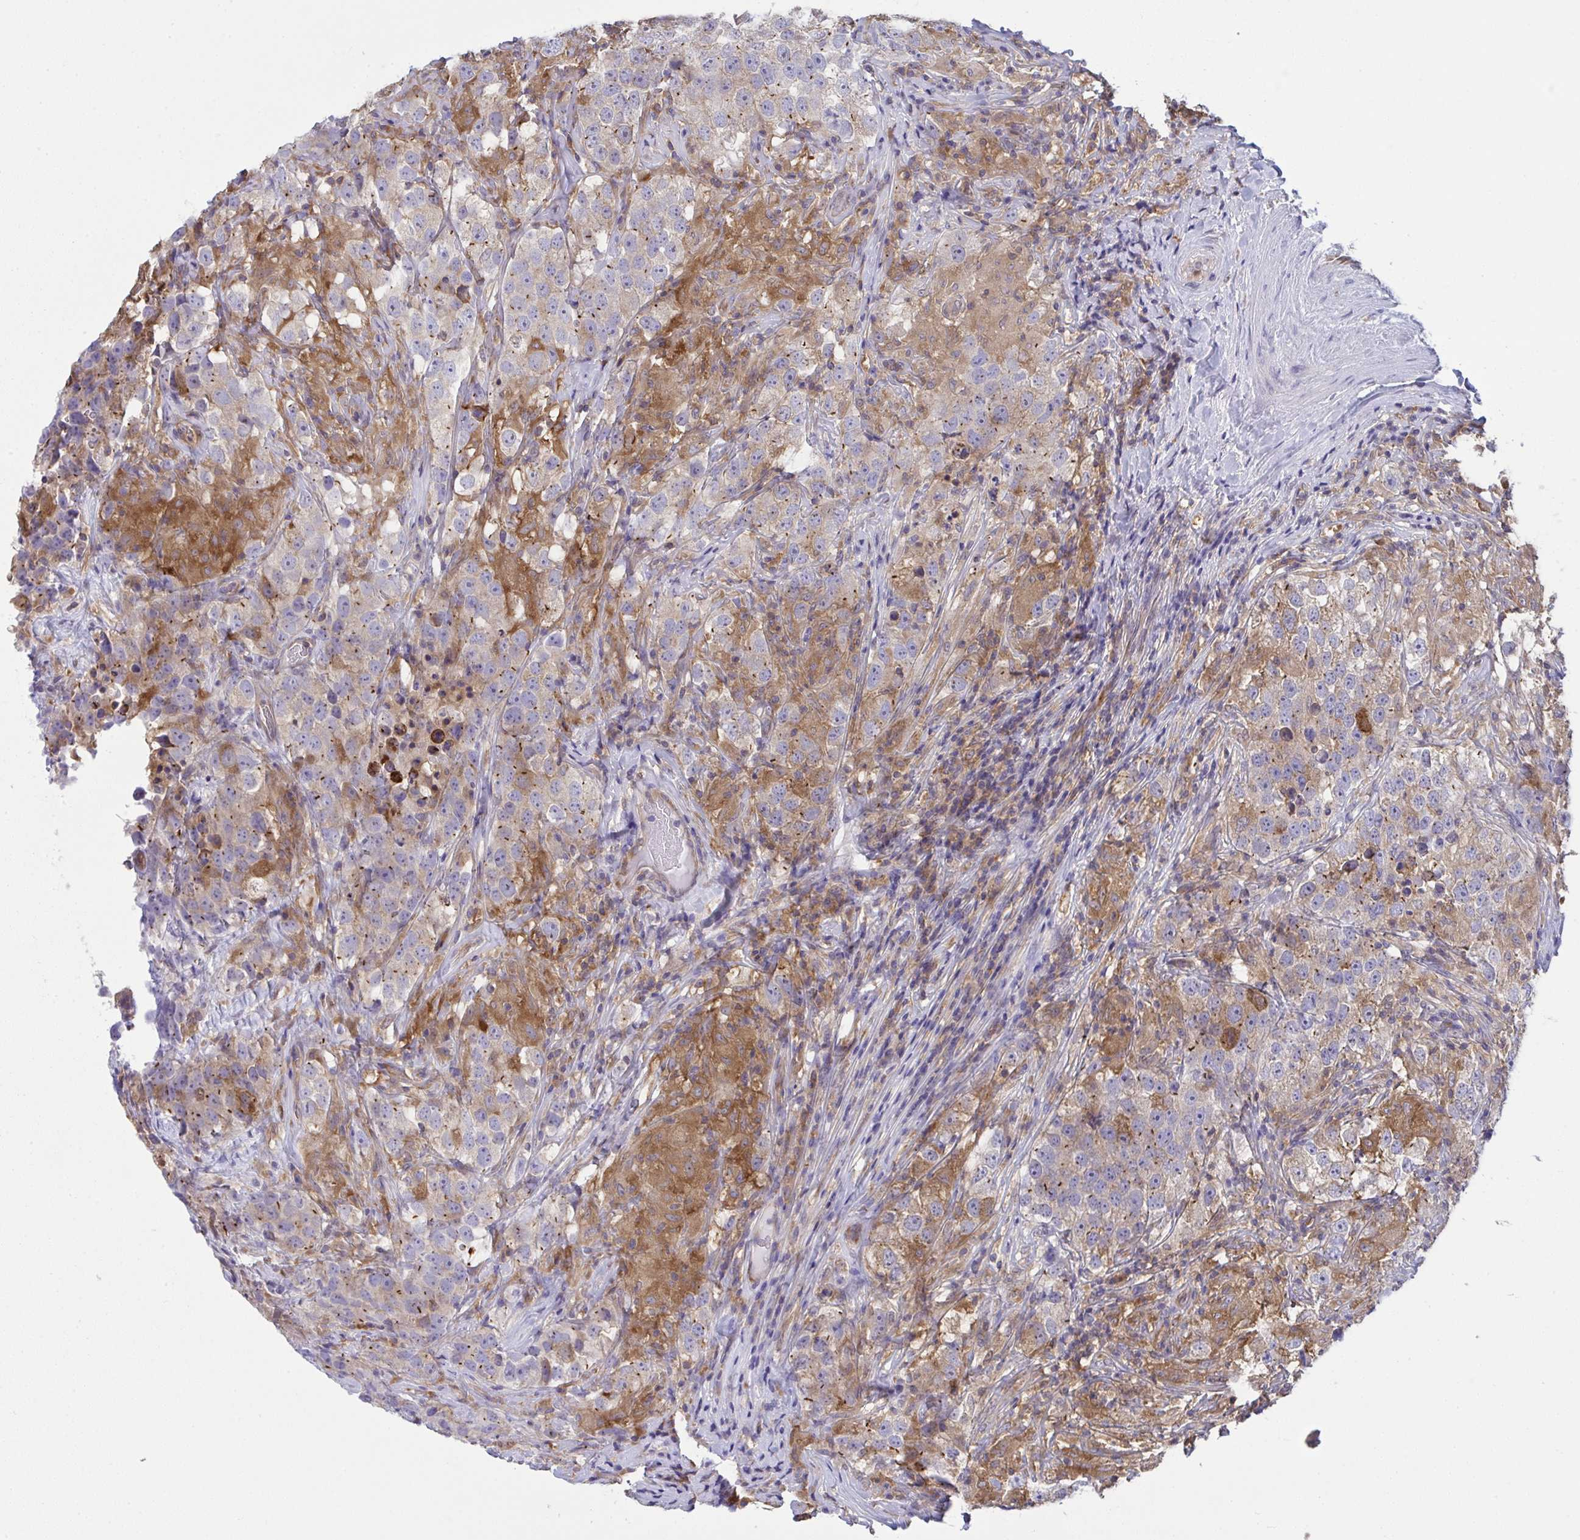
{"staining": {"intensity": "moderate", "quantity": "<25%", "location": "cytoplasmic/membranous"}, "tissue": "testis cancer", "cell_type": "Tumor cells", "image_type": "cancer", "snomed": [{"axis": "morphology", "description": "Seminoma, NOS"}, {"axis": "topography", "description": "Testis"}], "caption": "High-power microscopy captured an IHC photomicrograph of testis seminoma, revealing moderate cytoplasmic/membranous staining in about <25% of tumor cells. (DAB IHC, brown staining for protein, blue staining for nuclei).", "gene": "ALDH16A1", "patient": {"sex": "male", "age": 46}}